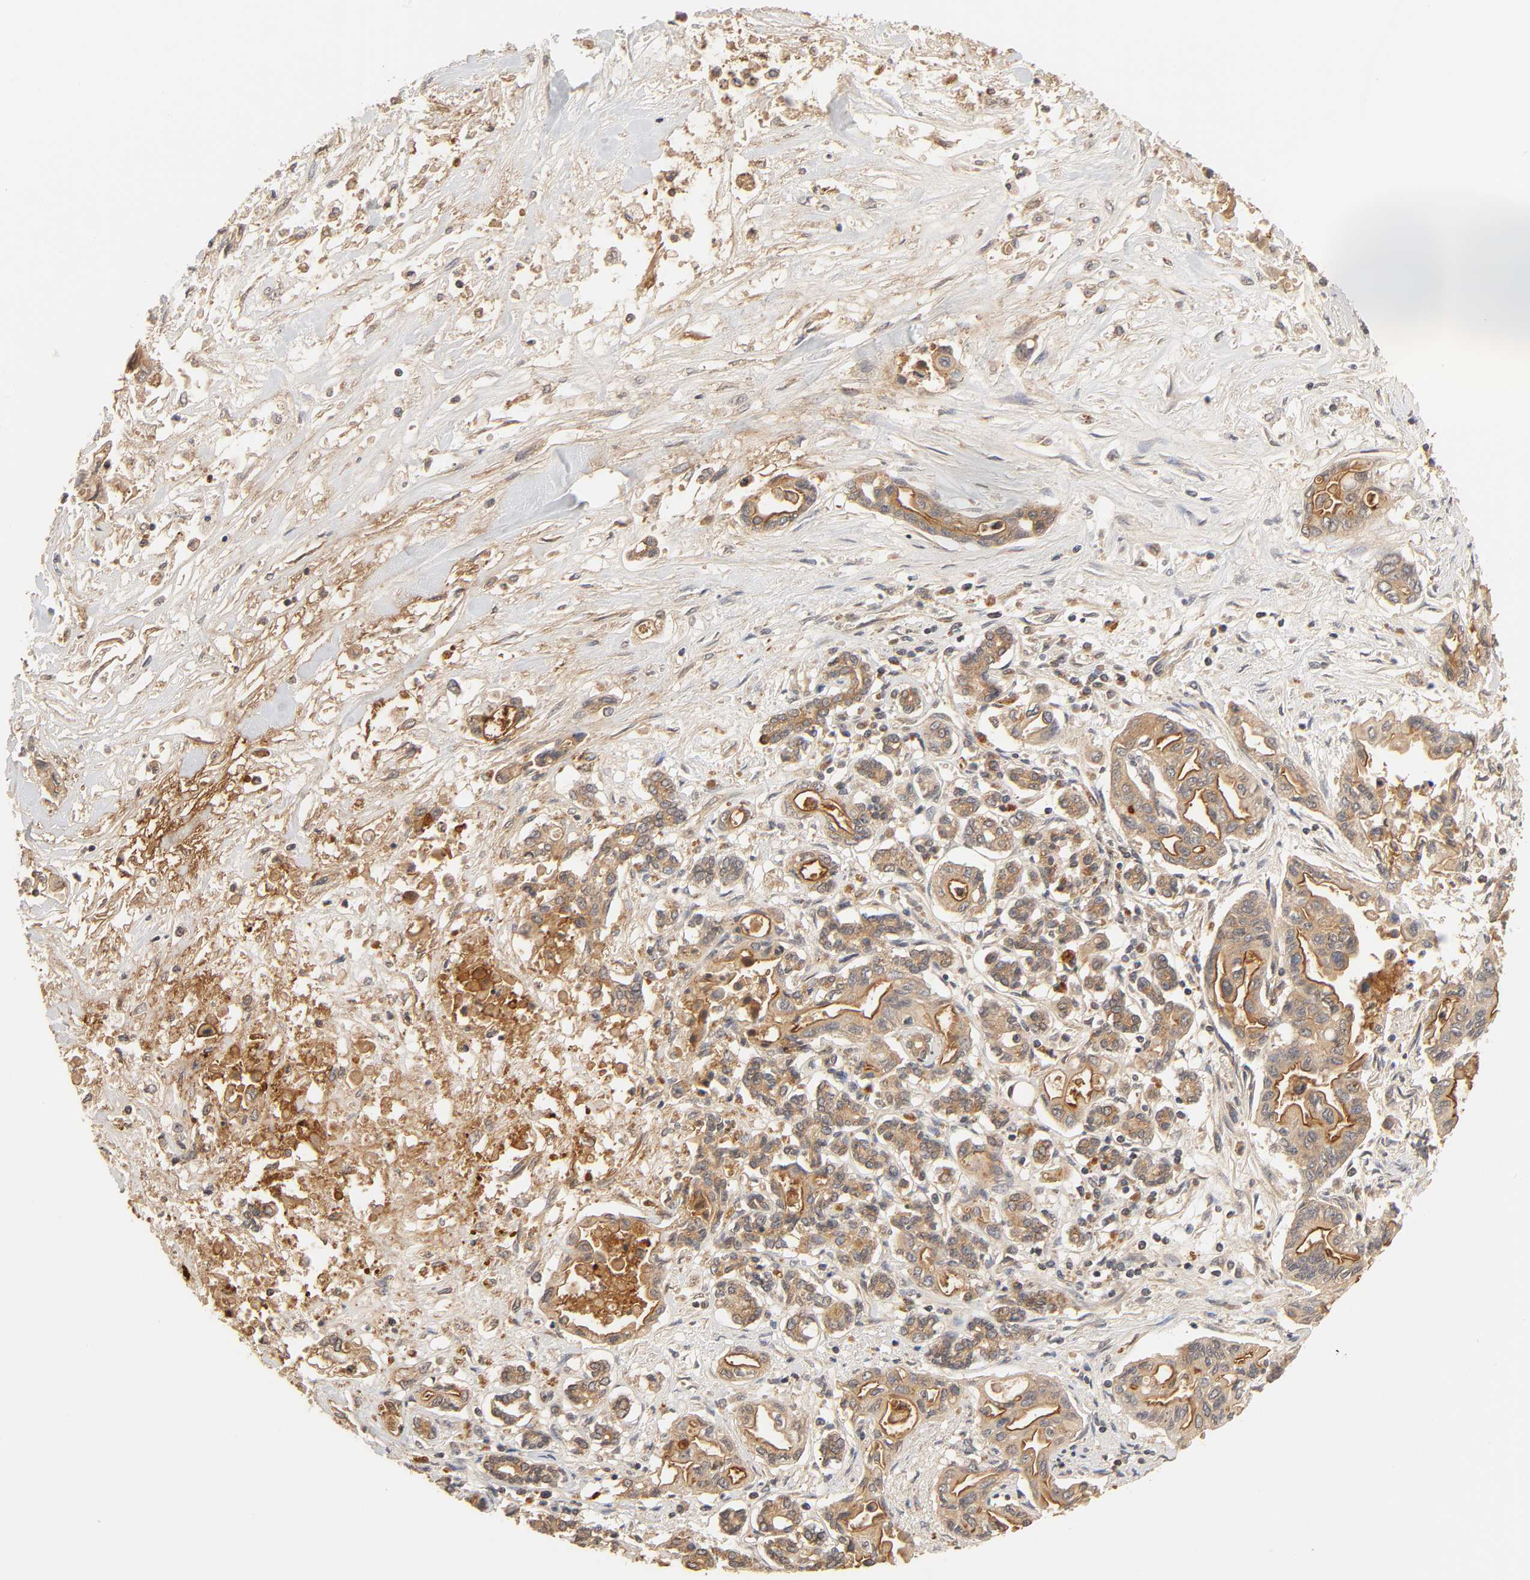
{"staining": {"intensity": "strong", "quantity": ">75%", "location": "cytoplasmic/membranous"}, "tissue": "pancreatic cancer", "cell_type": "Tumor cells", "image_type": "cancer", "snomed": [{"axis": "morphology", "description": "Adenocarcinoma, NOS"}, {"axis": "topography", "description": "Pancreas"}], "caption": "Immunohistochemistry (IHC) micrograph of pancreatic cancer stained for a protein (brown), which demonstrates high levels of strong cytoplasmic/membranous expression in about >75% of tumor cells.", "gene": "EPS8", "patient": {"sex": "female", "age": 57}}